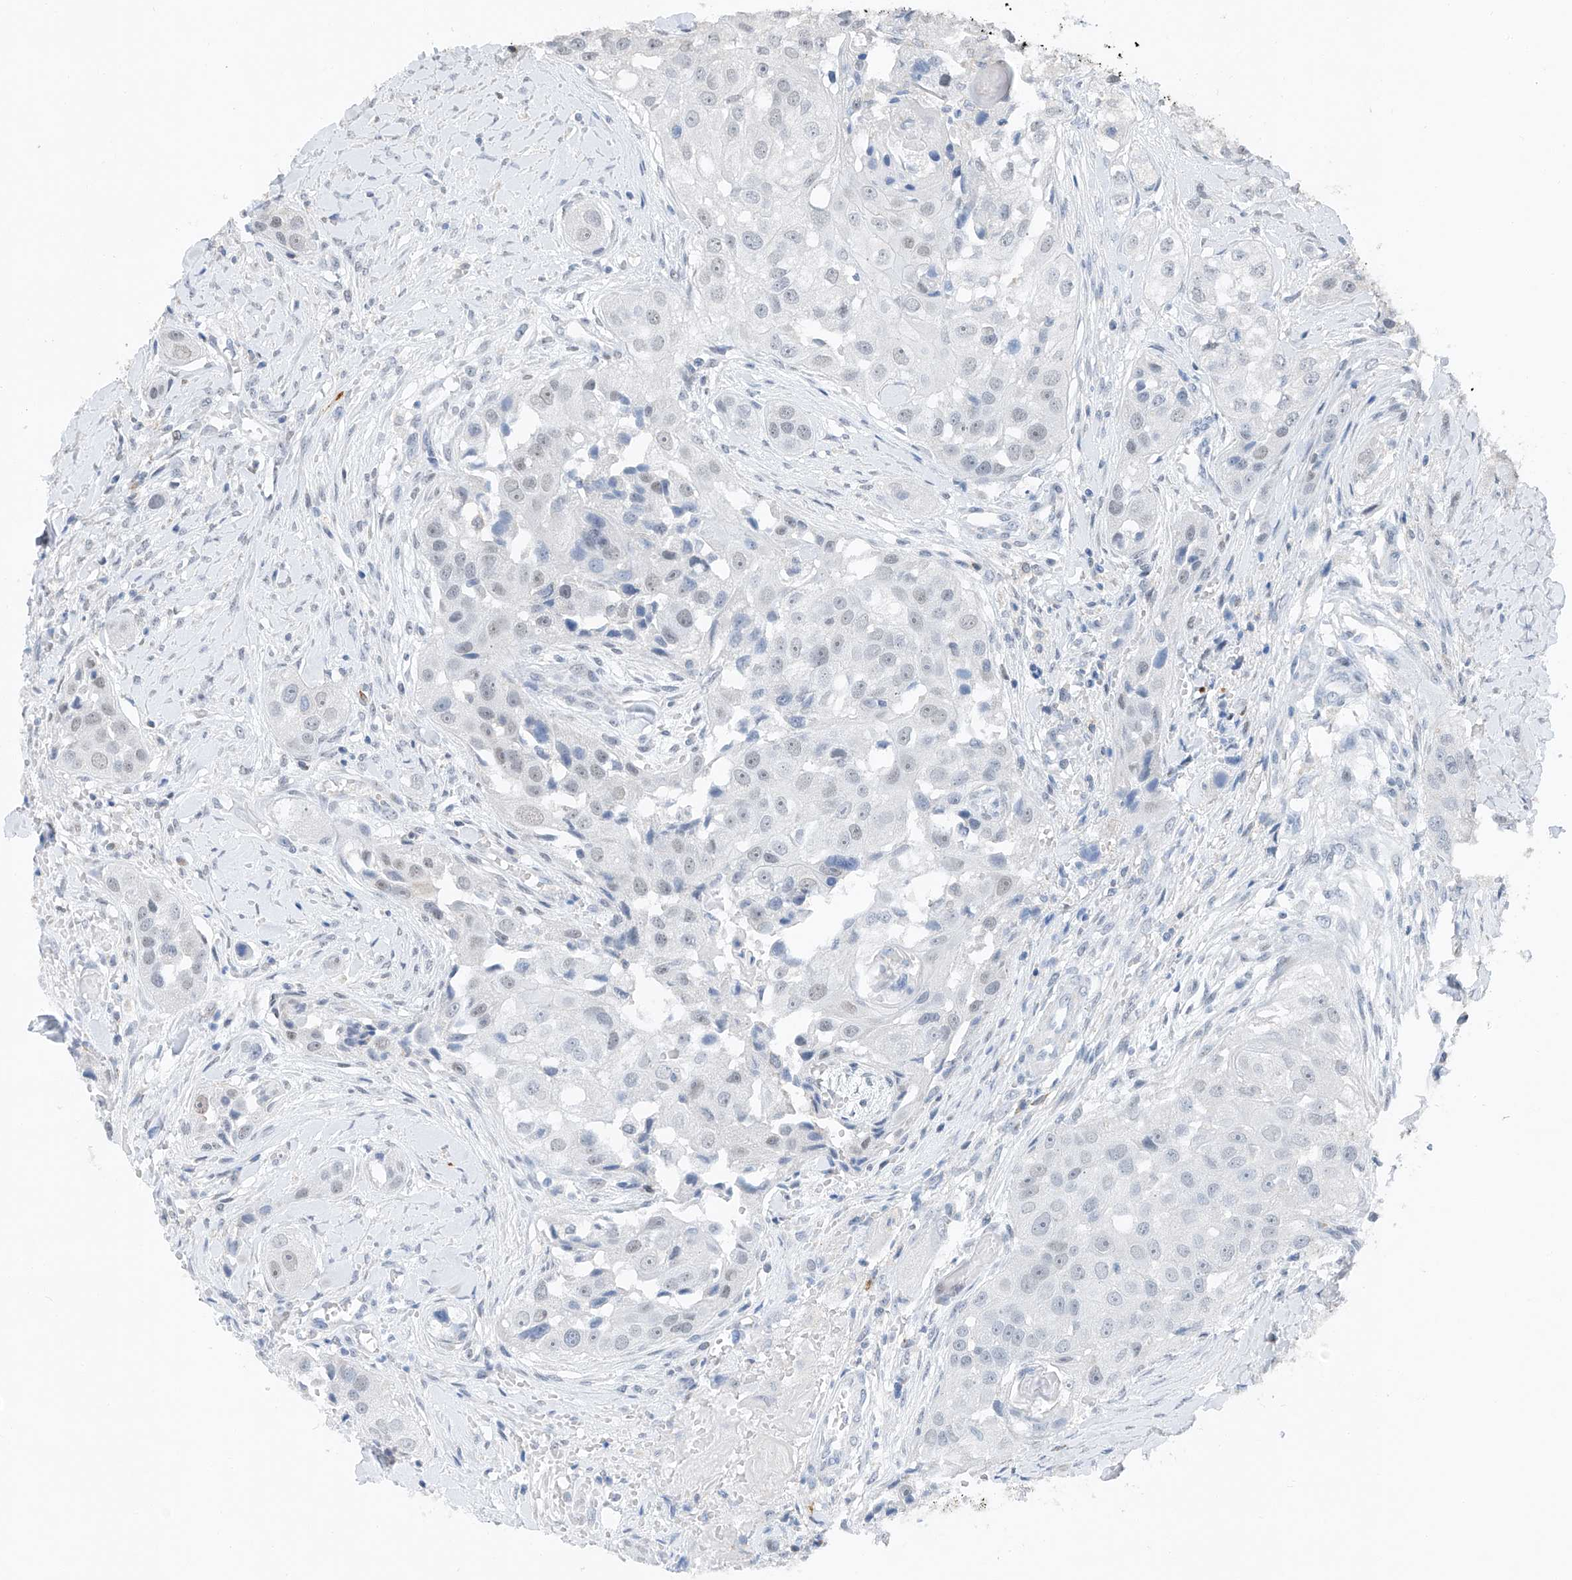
{"staining": {"intensity": "negative", "quantity": "none", "location": "none"}, "tissue": "head and neck cancer", "cell_type": "Tumor cells", "image_type": "cancer", "snomed": [{"axis": "morphology", "description": "Normal tissue, NOS"}, {"axis": "morphology", "description": "Squamous cell carcinoma, NOS"}, {"axis": "topography", "description": "Skeletal muscle"}, {"axis": "topography", "description": "Head-Neck"}], "caption": "This is an IHC photomicrograph of head and neck squamous cell carcinoma. There is no staining in tumor cells.", "gene": "KLF15", "patient": {"sex": "male", "age": 51}}